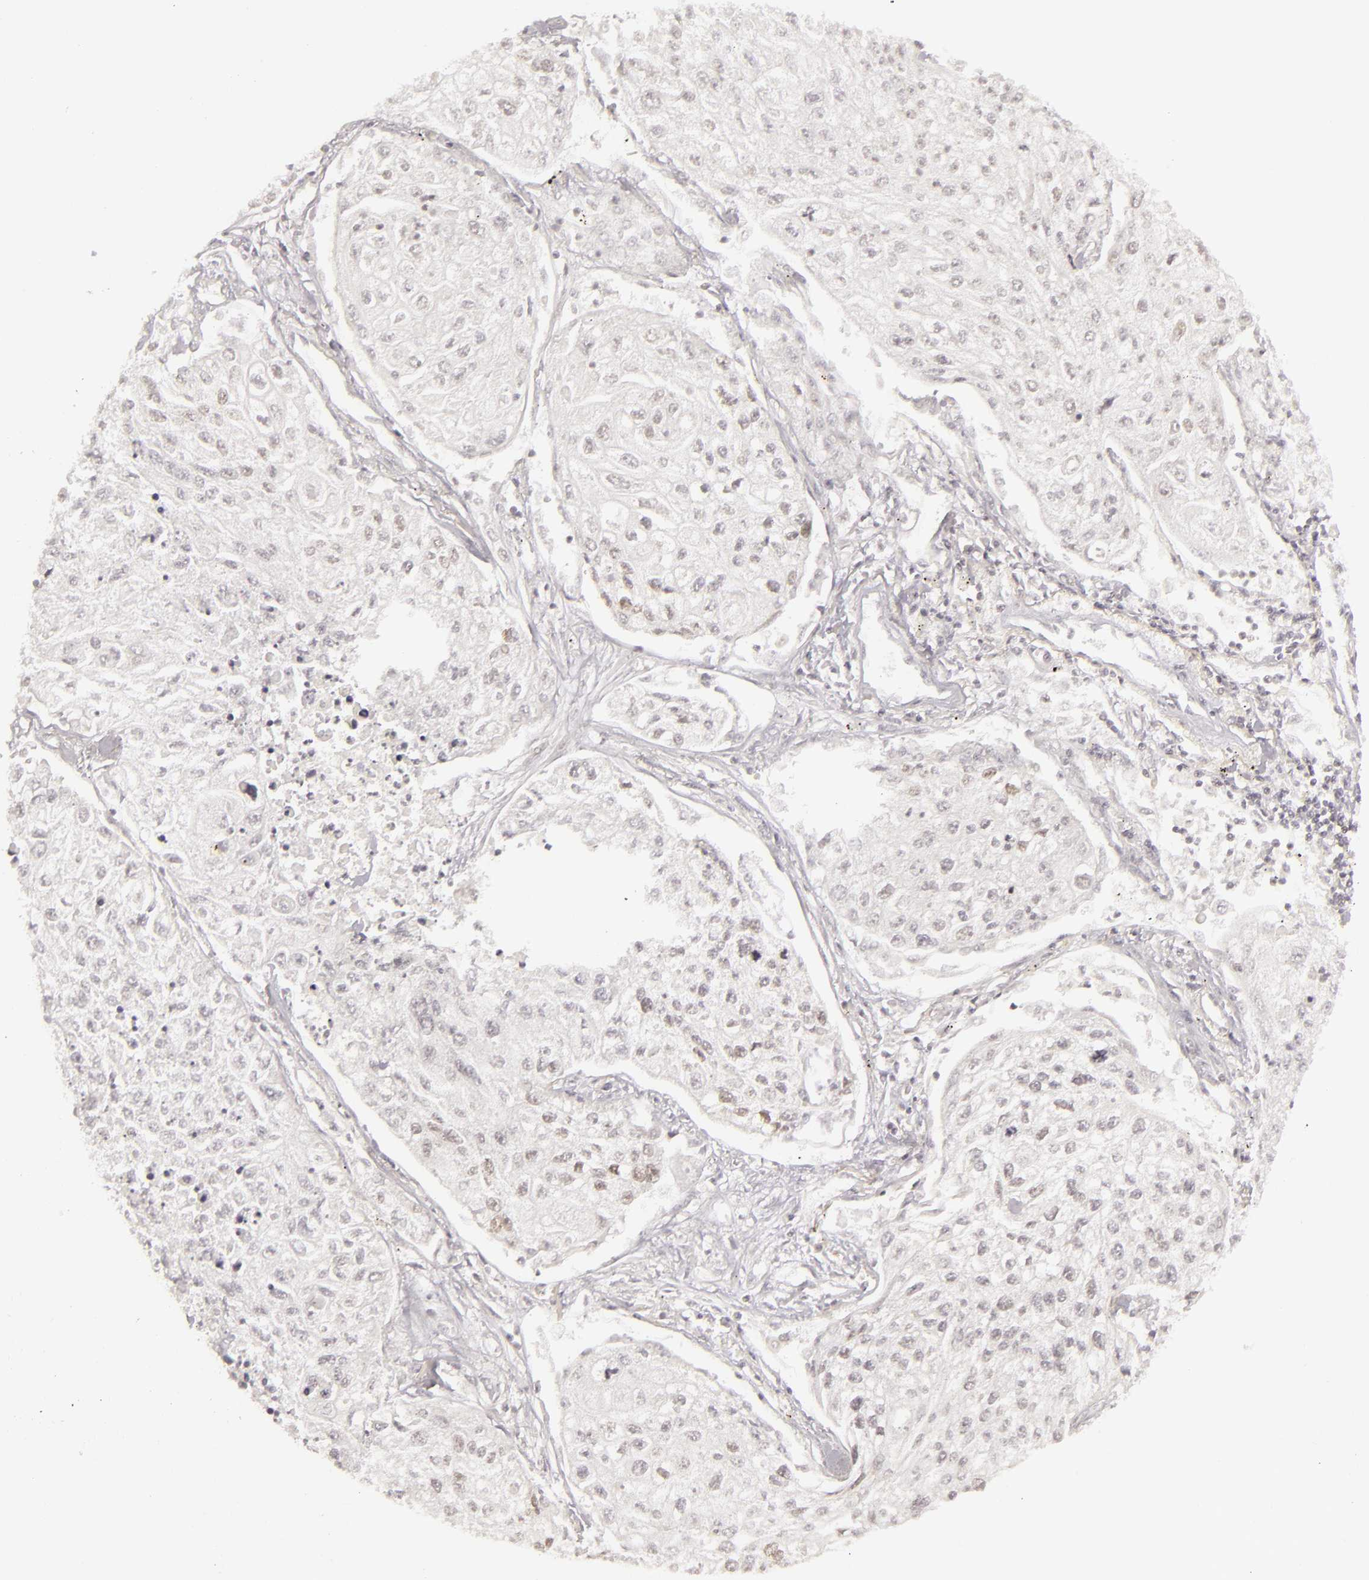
{"staining": {"intensity": "weak", "quantity": "25%-75%", "location": "nuclear"}, "tissue": "lung cancer", "cell_type": "Tumor cells", "image_type": "cancer", "snomed": [{"axis": "morphology", "description": "Squamous cell carcinoma, NOS"}, {"axis": "topography", "description": "Lung"}], "caption": "Lung cancer stained with IHC displays weak nuclear staining in approximately 25%-75% of tumor cells. Immunohistochemistry stains the protein in brown and the nuclei are stained blue.", "gene": "SIX1", "patient": {"sex": "male", "age": 75}}